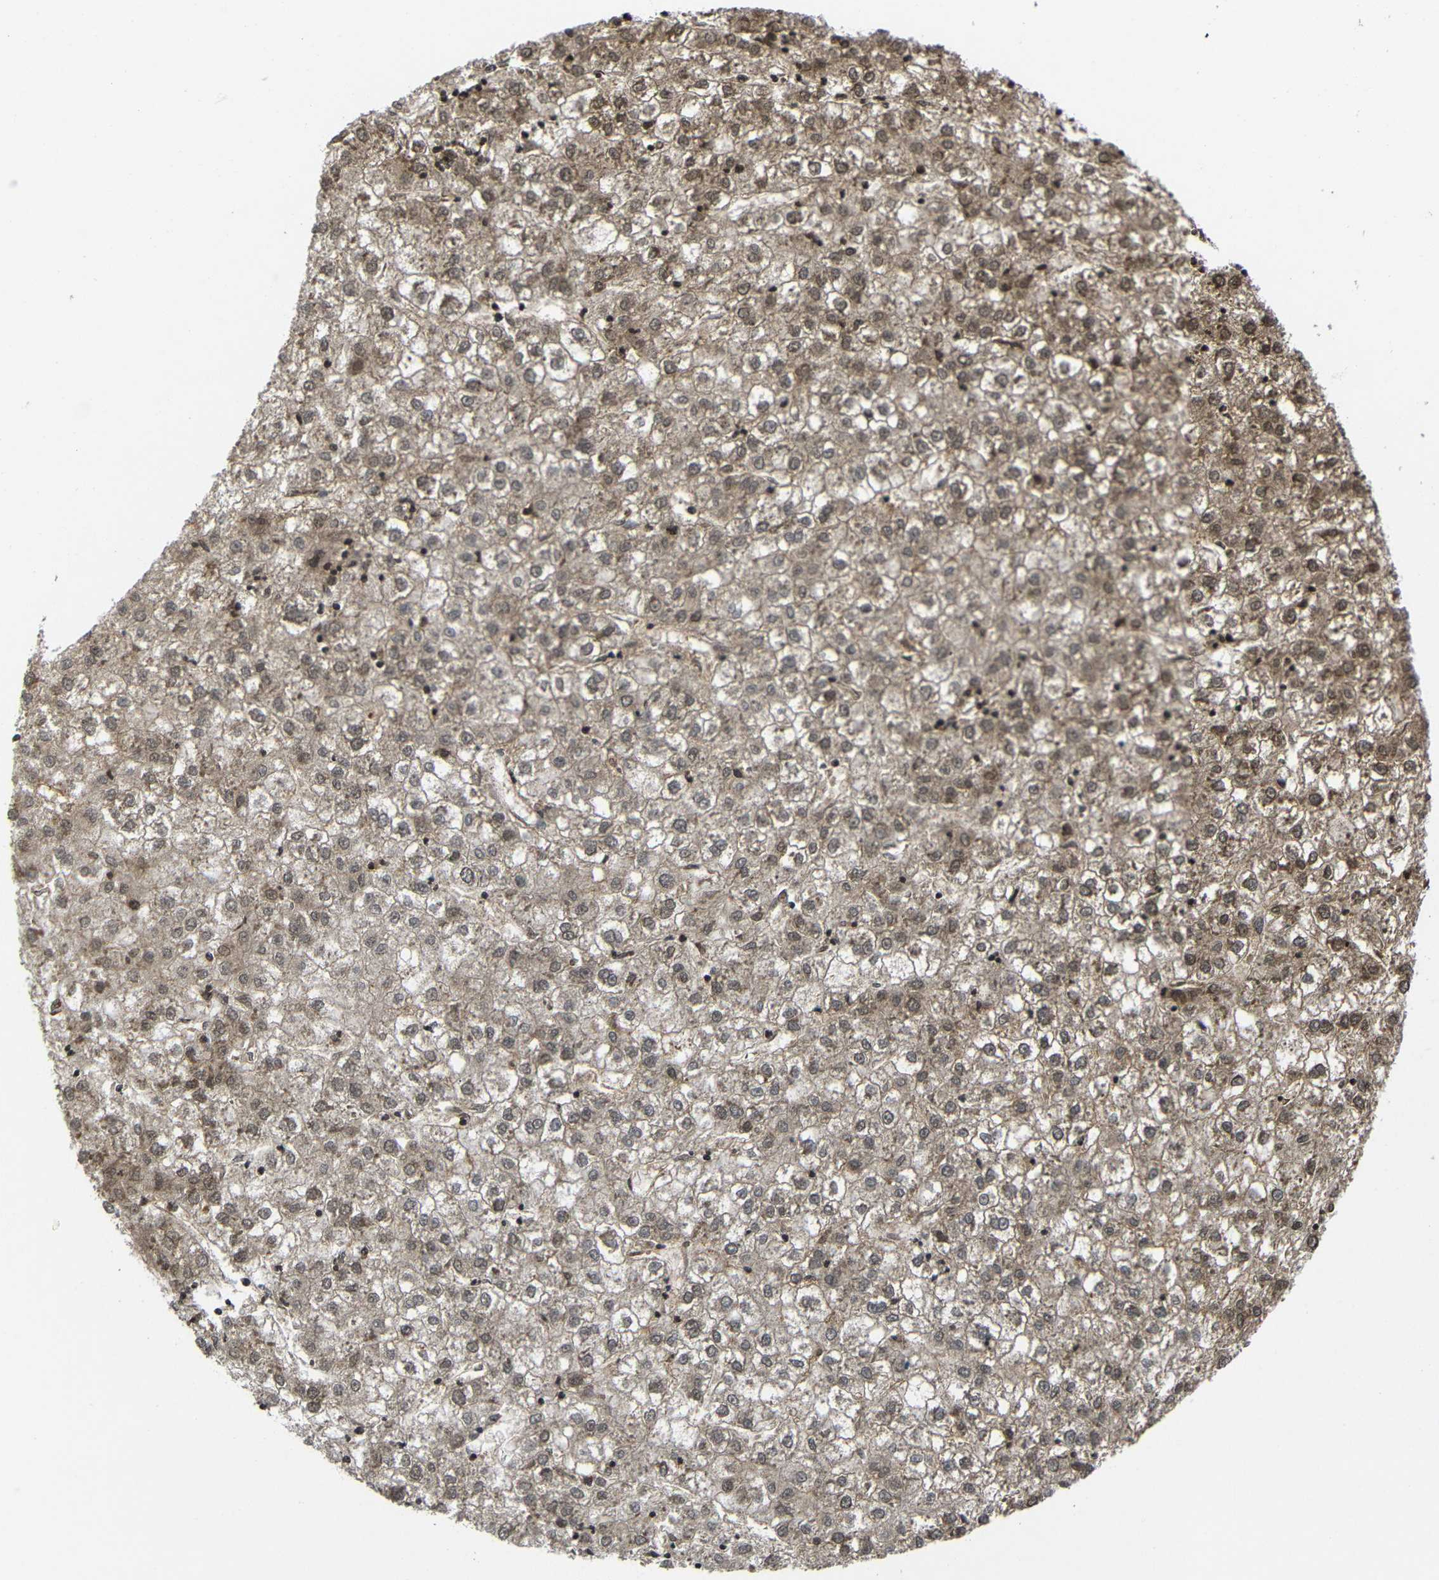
{"staining": {"intensity": "moderate", "quantity": ">75%", "location": "cytoplasmic/membranous"}, "tissue": "liver cancer", "cell_type": "Tumor cells", "image_type": "cancer", "snomed": [{"axis": "morphology", "description": "Carcinoma, Hepatocellular, NOS"}, {"axis": "topography", "description": "Liver"}], "caption": "A brown stain highlights moderate cytoplasmic/membranous positivity of a protein in liver hepatocellular carcinoma tumor cells. (DAB IHC with brightfield microscopy, high magnification).", "gene": "PEBP1", "patient": {"sex": "male", "age": 72}}